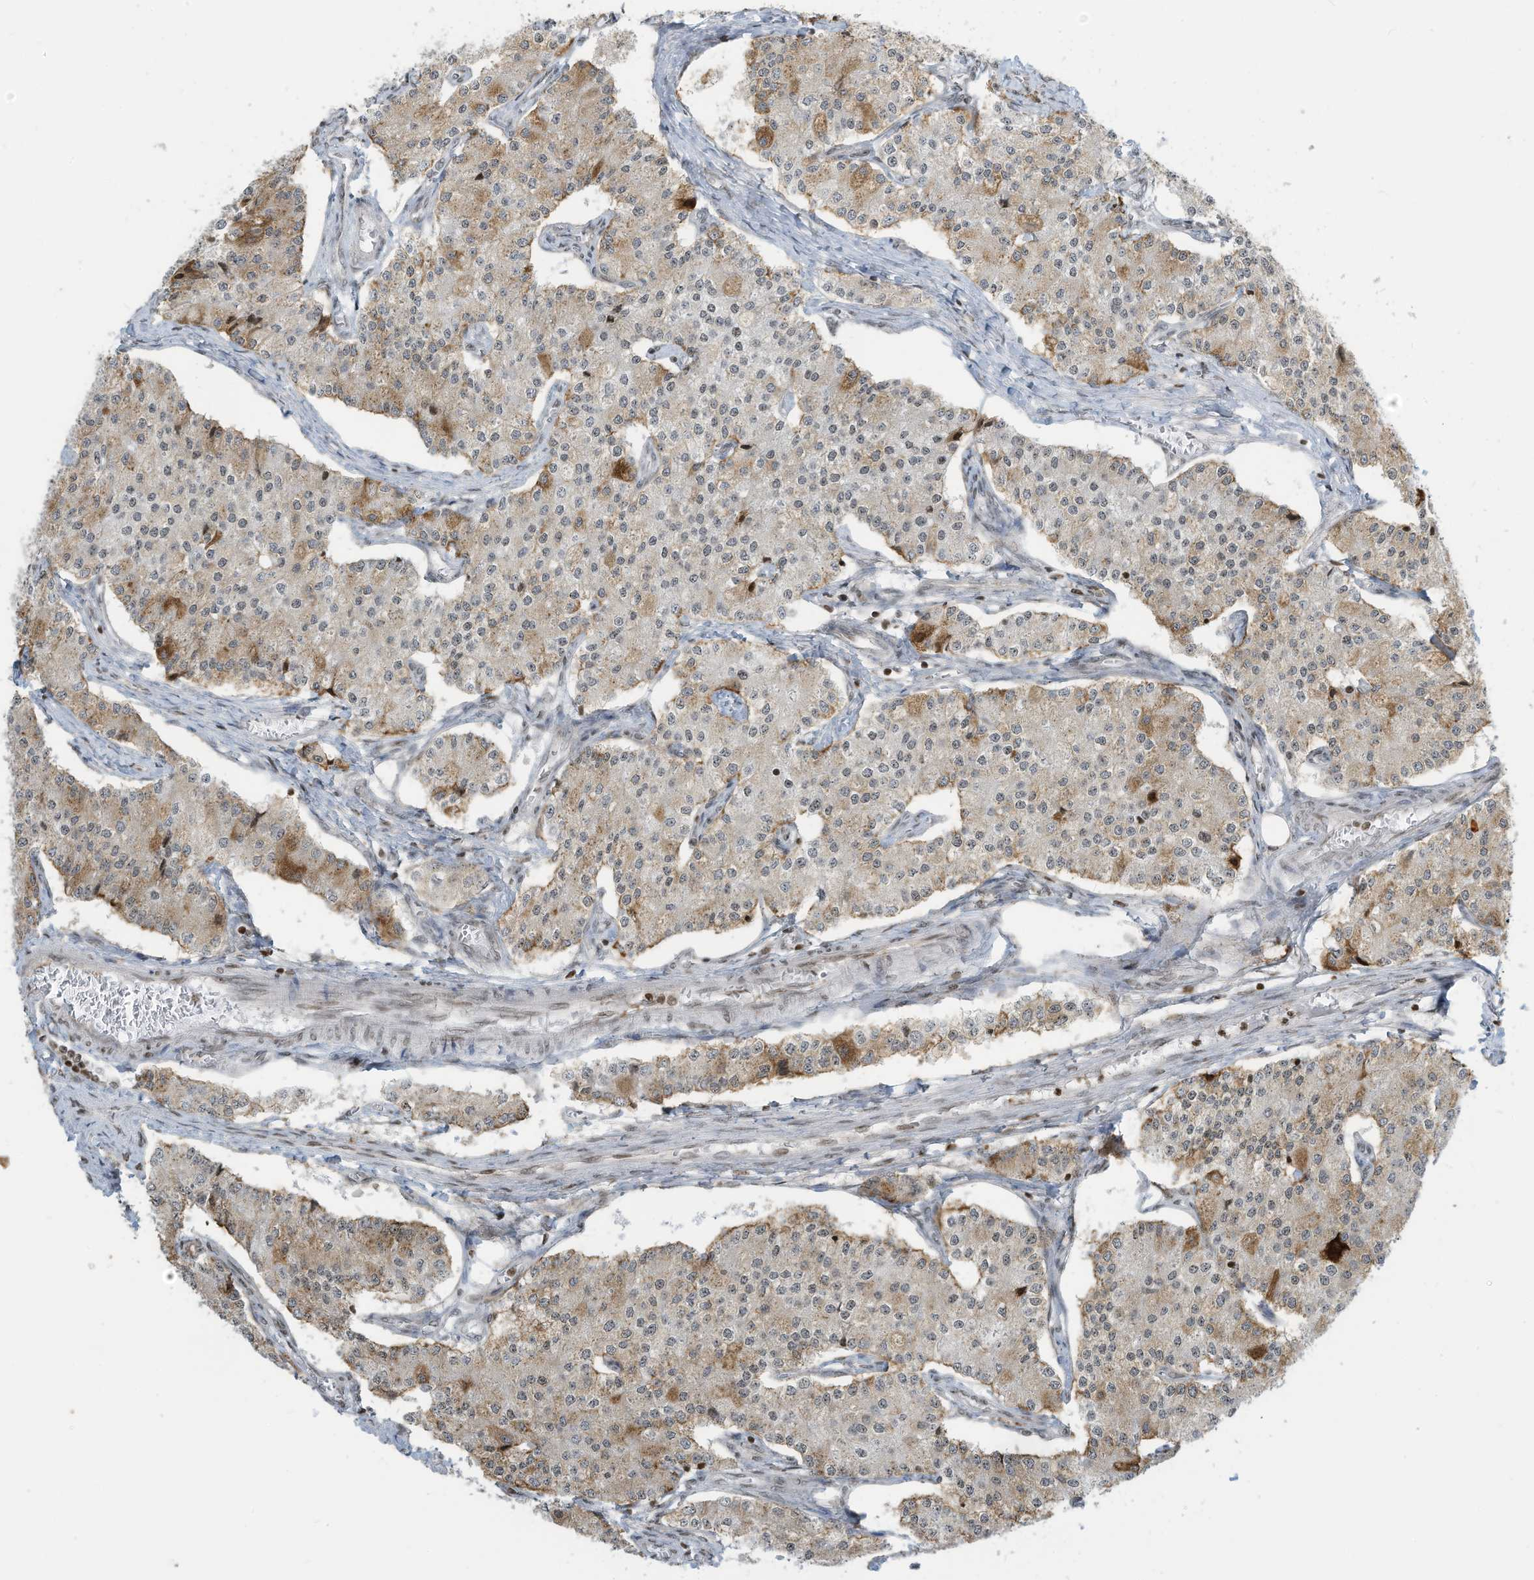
{"staining": {"intensity": "moderate", "quantity": "<25%", "location": "cytoplasmic/membranous"}, "tissue": "carcinoid", "cell_type": "Tumor cells", "image_type": "cancer", "snomed": [{"axis": "morphology", "description": "Carcinoid, malignant, NOS"}, {"axis": "topography", "description": "Colon"}], "caption": "Human carcinoid stained with a protein marker displays moderate staining in tumor cells.", "gene": "ADI1", "patient": {"sex": "female", "age": 52}}